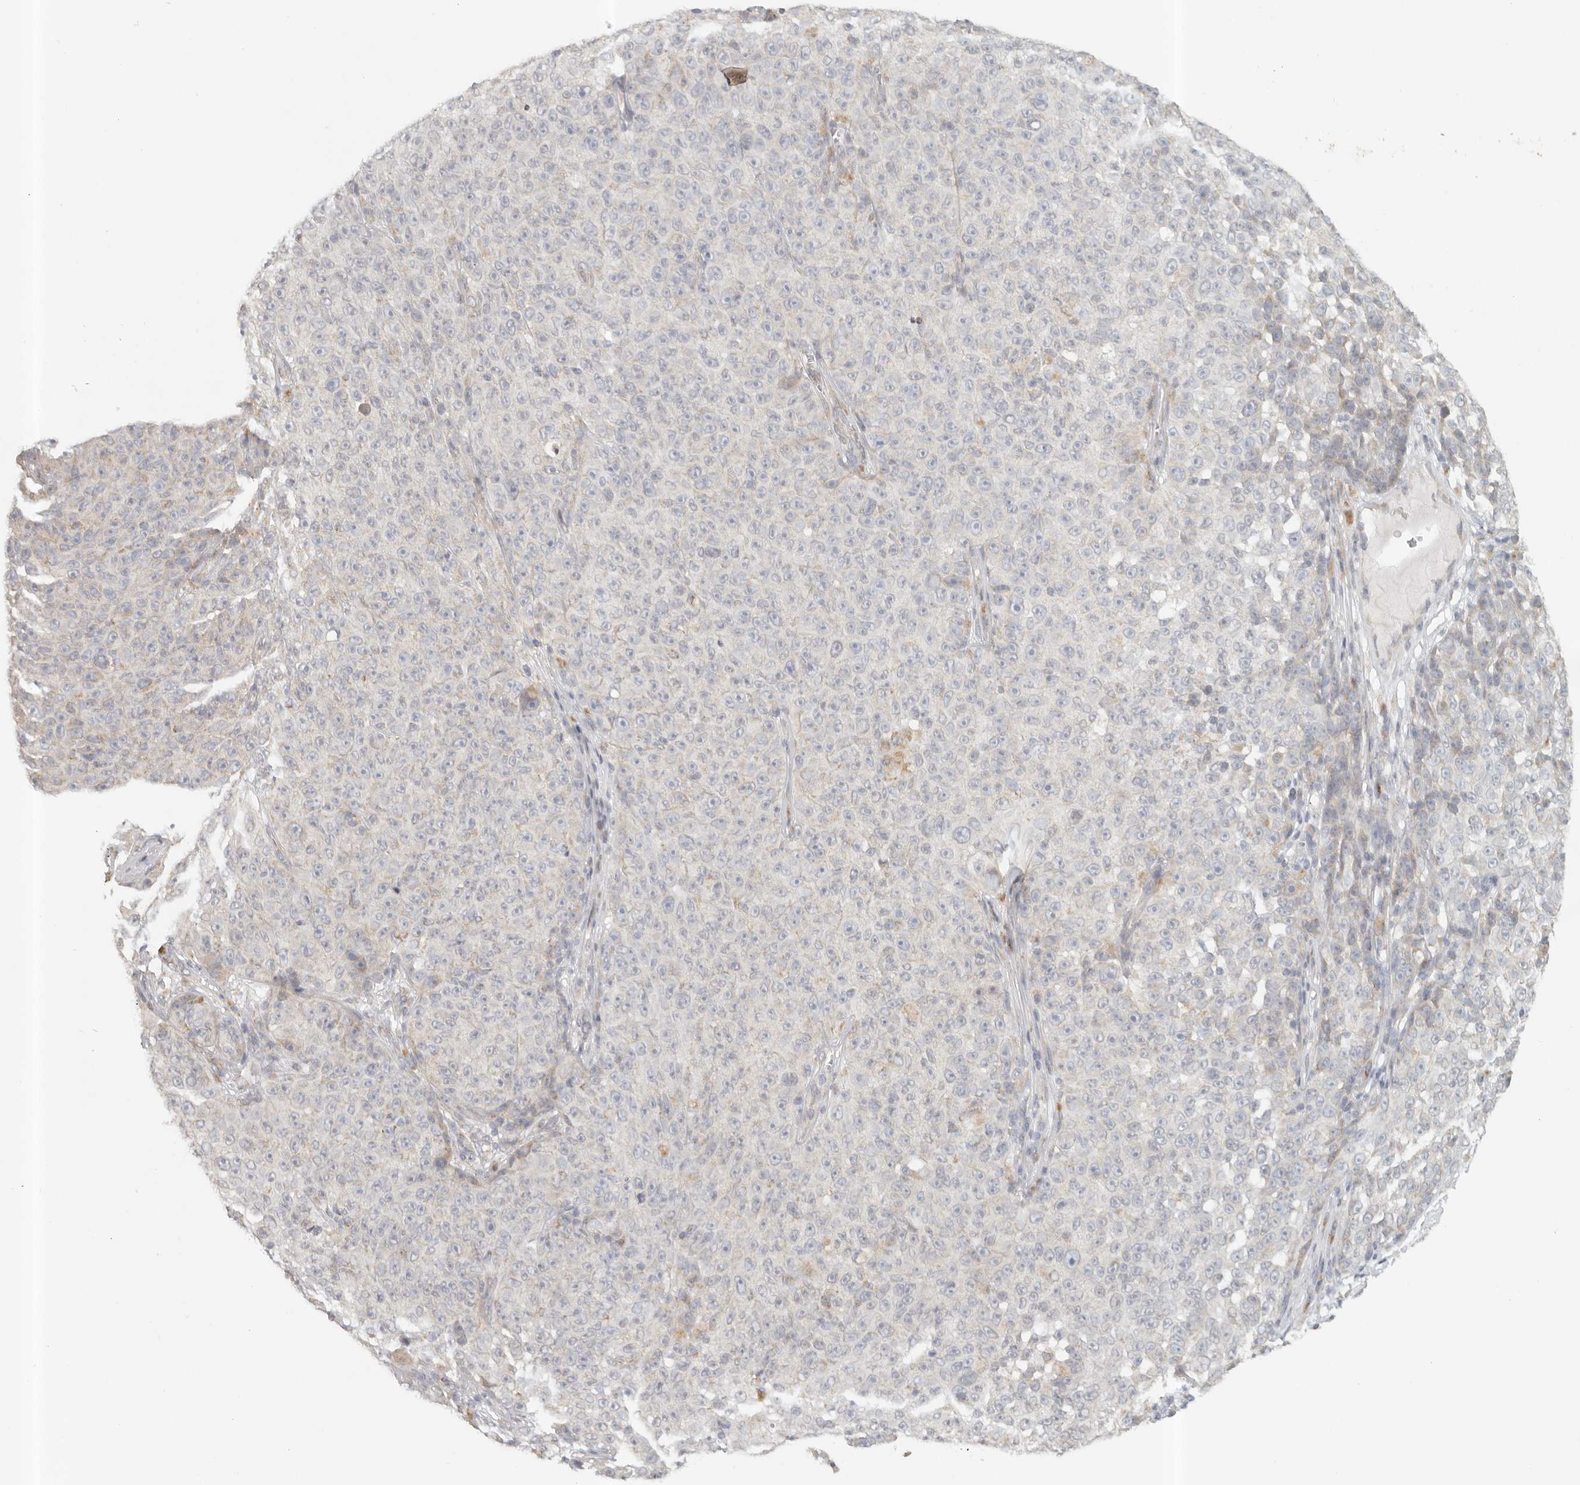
{"staining": {"intensity": "negative", "quantity": "none", "location": "none"}, "tissue": "melanoma", "cell_type": "Tumor cells", "image_type": "cancer", "snomed": [{"axis": "morphology", "description": "Malignant melanoma, NOS"}, {"axis": "topography", "description": "Skin"}], "caption": "A photomicrograph of human melanoma is negative for staining in tumor cells.", "gene": "KDF1", "patient": {"sex": "female", "age": 82}}